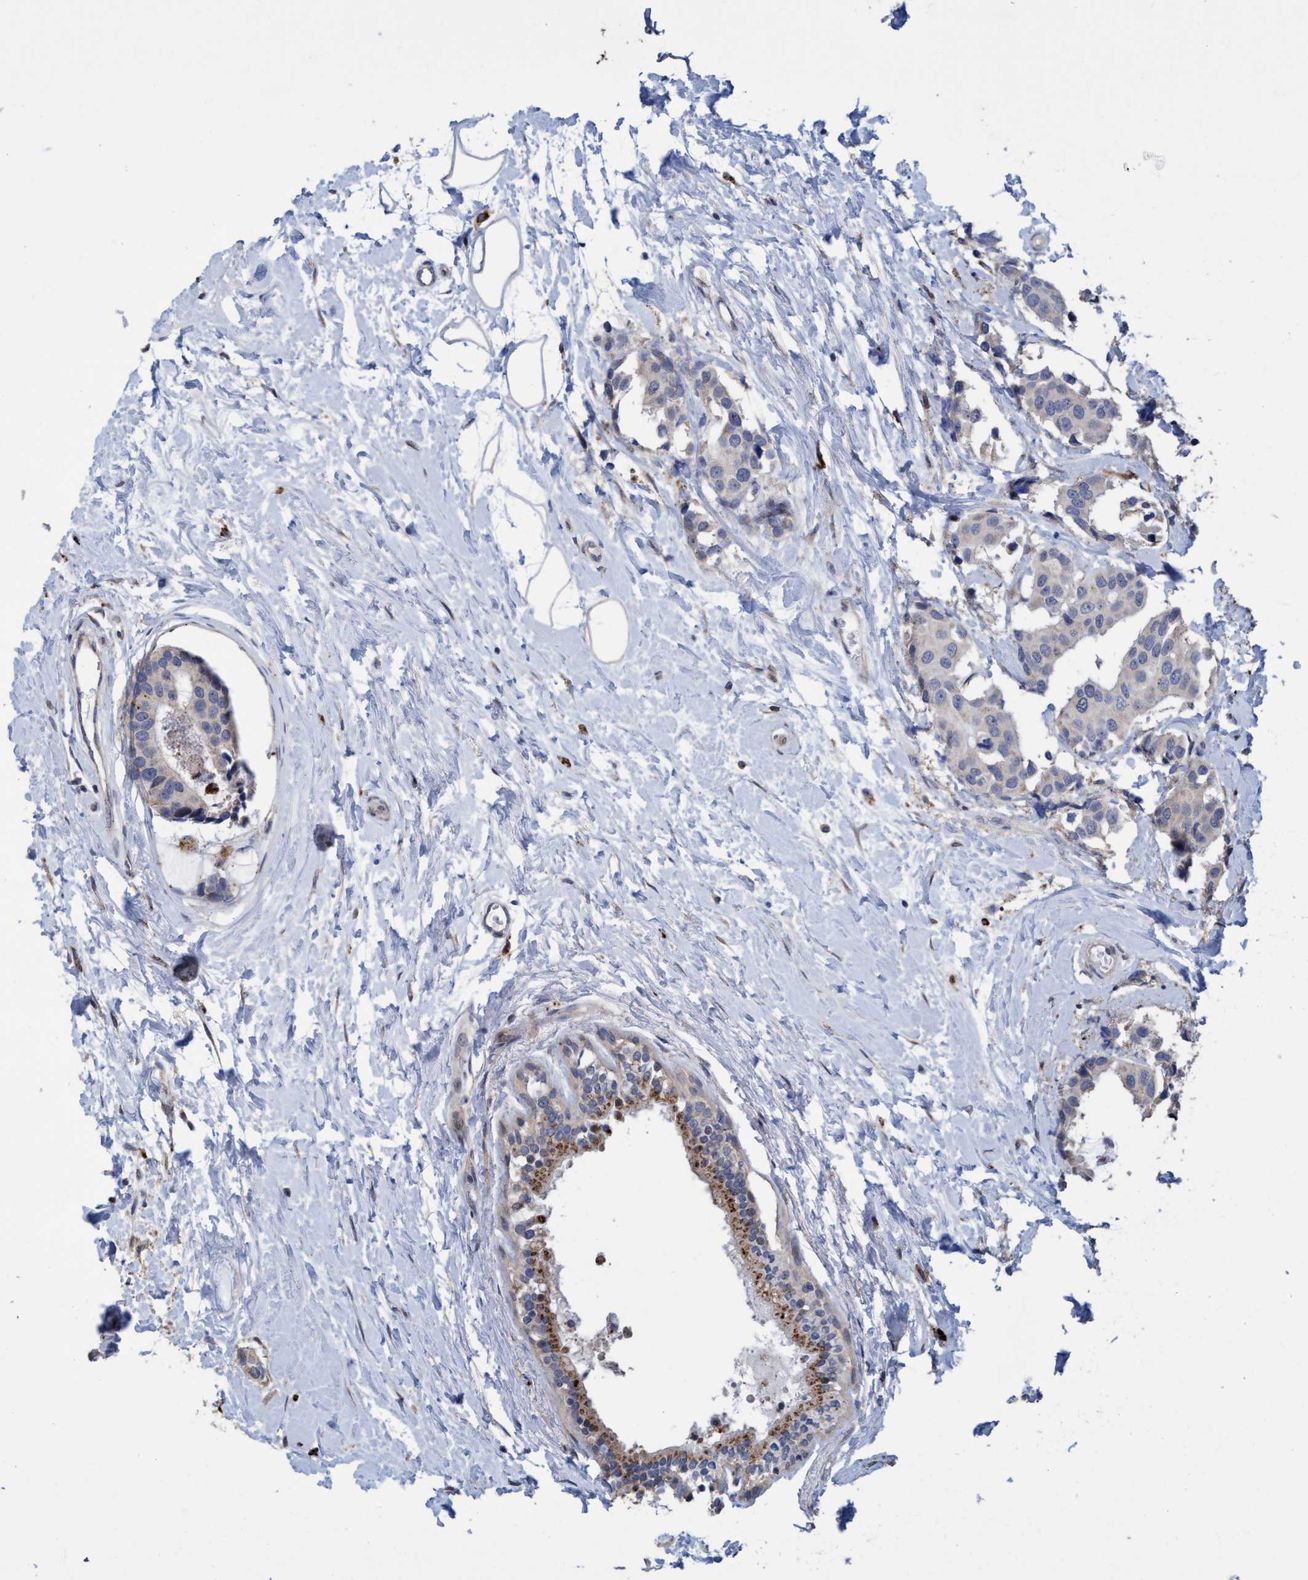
{"staining": {"intensity": "negative", "quantity": "none", "location": "none"}, "tissue": "breast cancer", "cell_type": "Tumor cells", "image_type": "cancer", "snomed": [{"axis": "morphology", "description": "Normal tissue, NOS"}, {"axis": "morphology", "description": "Duct carcinoma"}, {"axis": "topography", "description": "Breast"}], "caption": "High power microscopy micrograph of an immunohistochemistry micrograph of infiltrating ductal carcinoma (breast), revealing no significant expression in tumor cells.", "gene": "BBS9", "patient": {"sex": "female", "age": 39}}